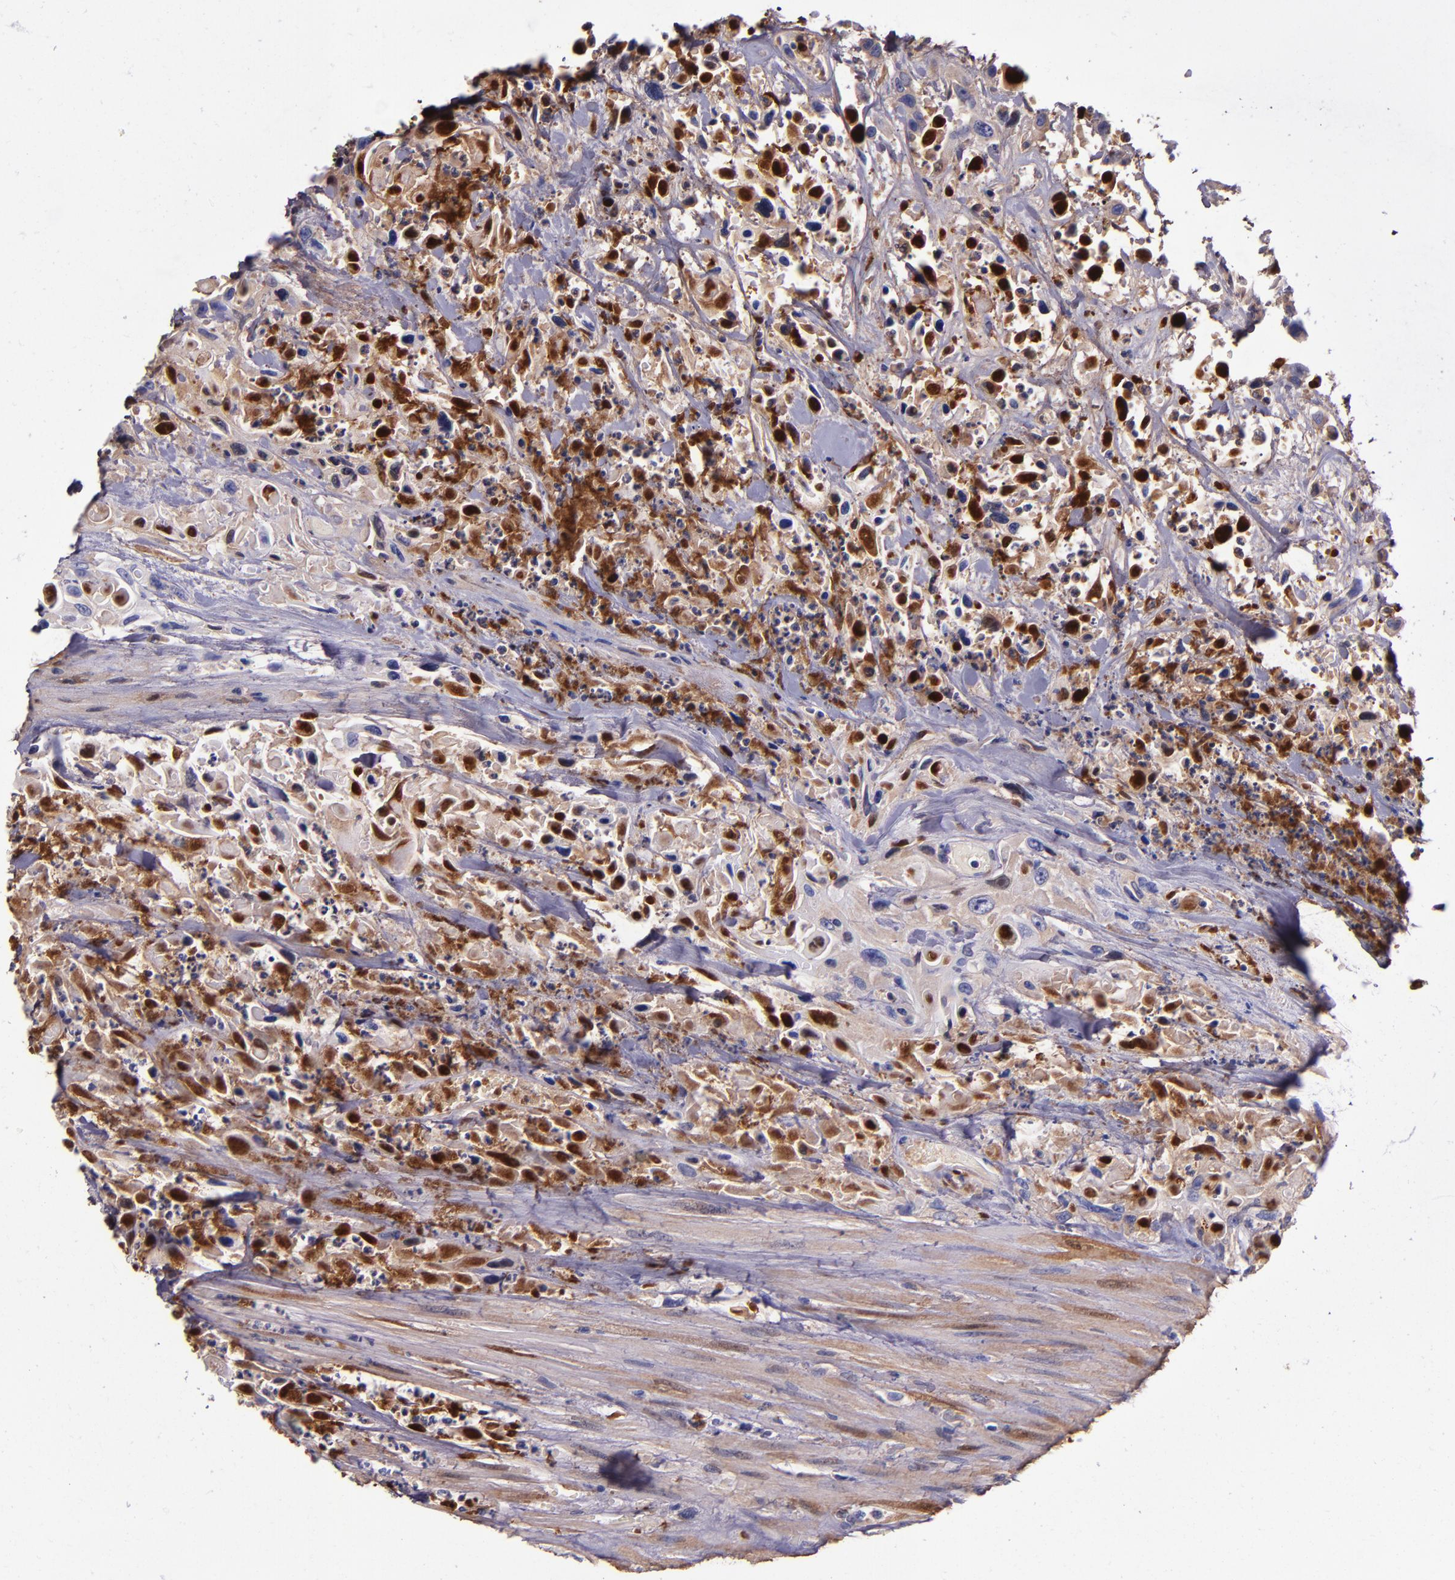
{"staining": {"intensity": "moderate", "quantity": "25%-75%", "location": "cytoplasmic/membranous"}, "tissue": "urothelial cancer", "cell_type": "Tumor cells", "image_type": "cancer", "snomed": [{"axis": "morphology", "description": "Urothelial carcinoma, High grade"}, {"axis": "topography", "description": "Urinary bladder"}], "caption": "Urothelial carcinoma (high-grade) stained with a protein marker reveals moderate staining in tumor cells.", "gene": "CLEC3B", "patient": {"sex": "female", "age": 84}}